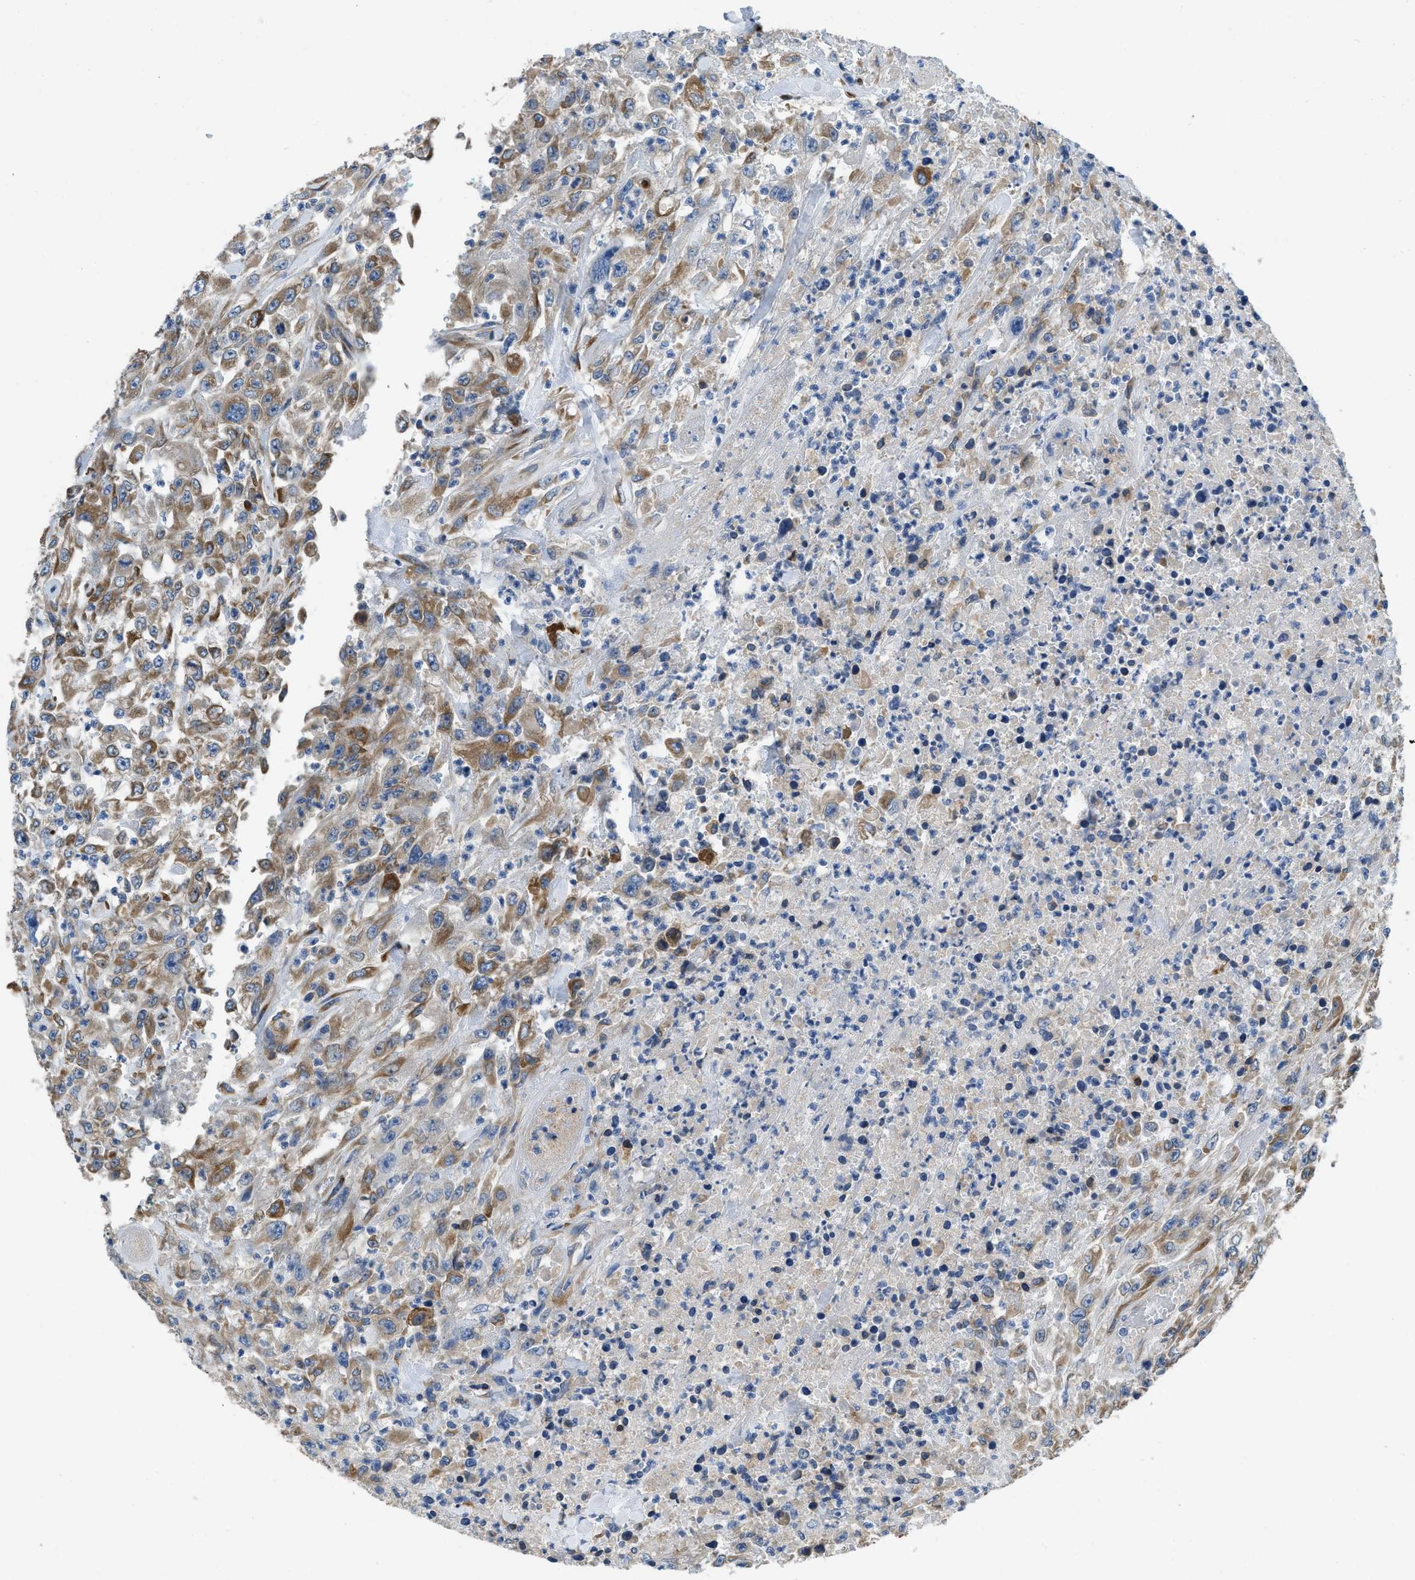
{"staining": {"intensity": "moderate", "quantity": ">75%", "location": "cytoplasmic/membranous"}, "tissue": "urothelial cancer", "cell_type": "Tumor cells", "image_type": "cancer", "snomed": [{"axis": "morphology", "description": "Urothelial carcinoma, High grade"}, {"axis": "topography", "description": "Urinary bladder"}], "caption": "Protein expression by immunohistochemistry displays moderate cytoplasmic/membranous staining in approximately >75% of tumor cells in high-grade urothelial carcinoma.", "gene": "GGCX", "patient": {"sex": "male", "age": 46}}